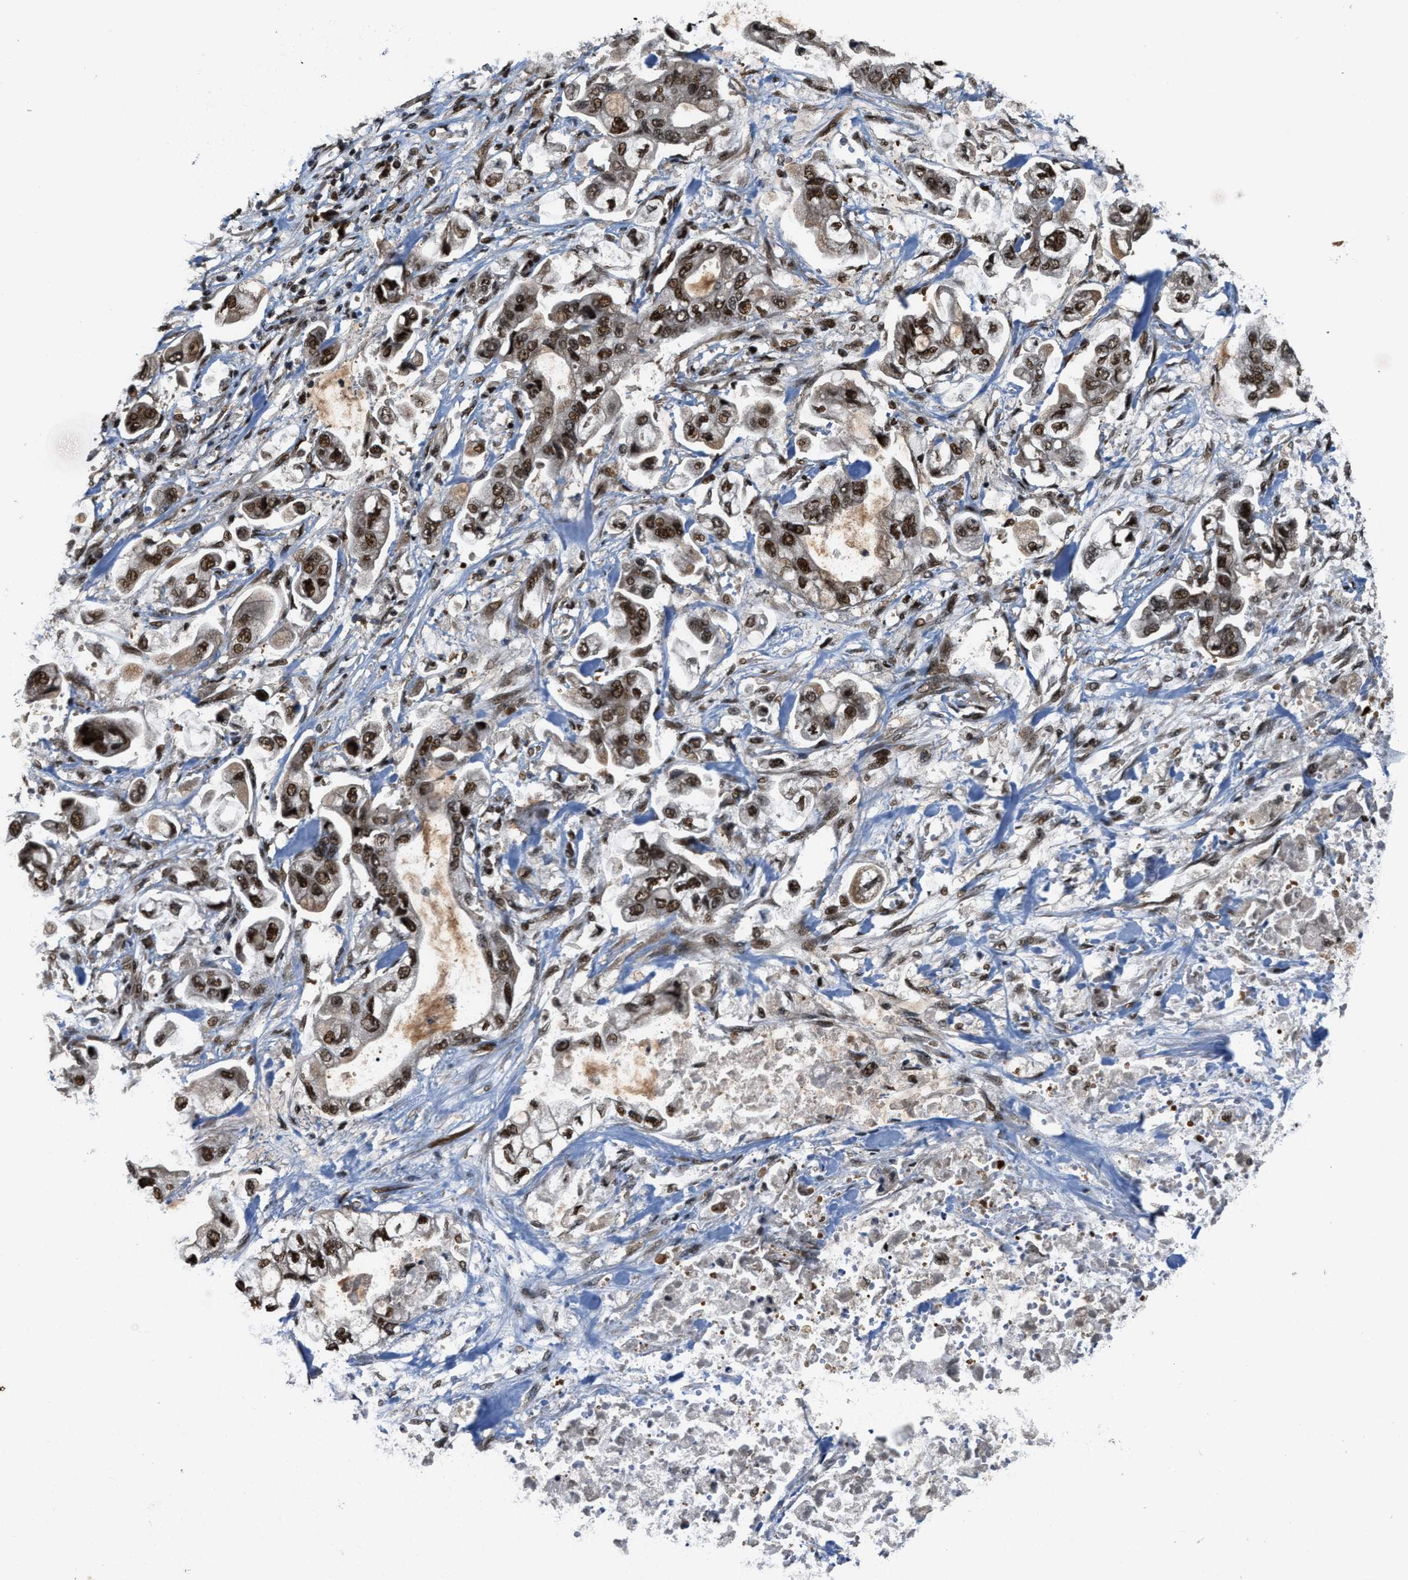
{"staining": {"intensity": "moderate", "quantity": ">75%", "location": "nuclear"}, "tissue": "stomach cancer", "cell_type": "Tumor cells", "image_type": "cancer", "snomed": [{"axis": "morphology", "description": "Normal tissue, NOS"}, {"axis": "morphology", "description": "Adenocarcinoma, NOS"}, {"axis": "topography", "description": "Stomach"}], "caption": "Immunohistochemistry (IHC) micrograph of stomach cancer stained for a protein (brown), which reveals medium levels of moderate nuclear expression in approximately >75% of tumor cells.", "gene": "SERTAD2", "patient": {"sex": "male", "age": 62}}